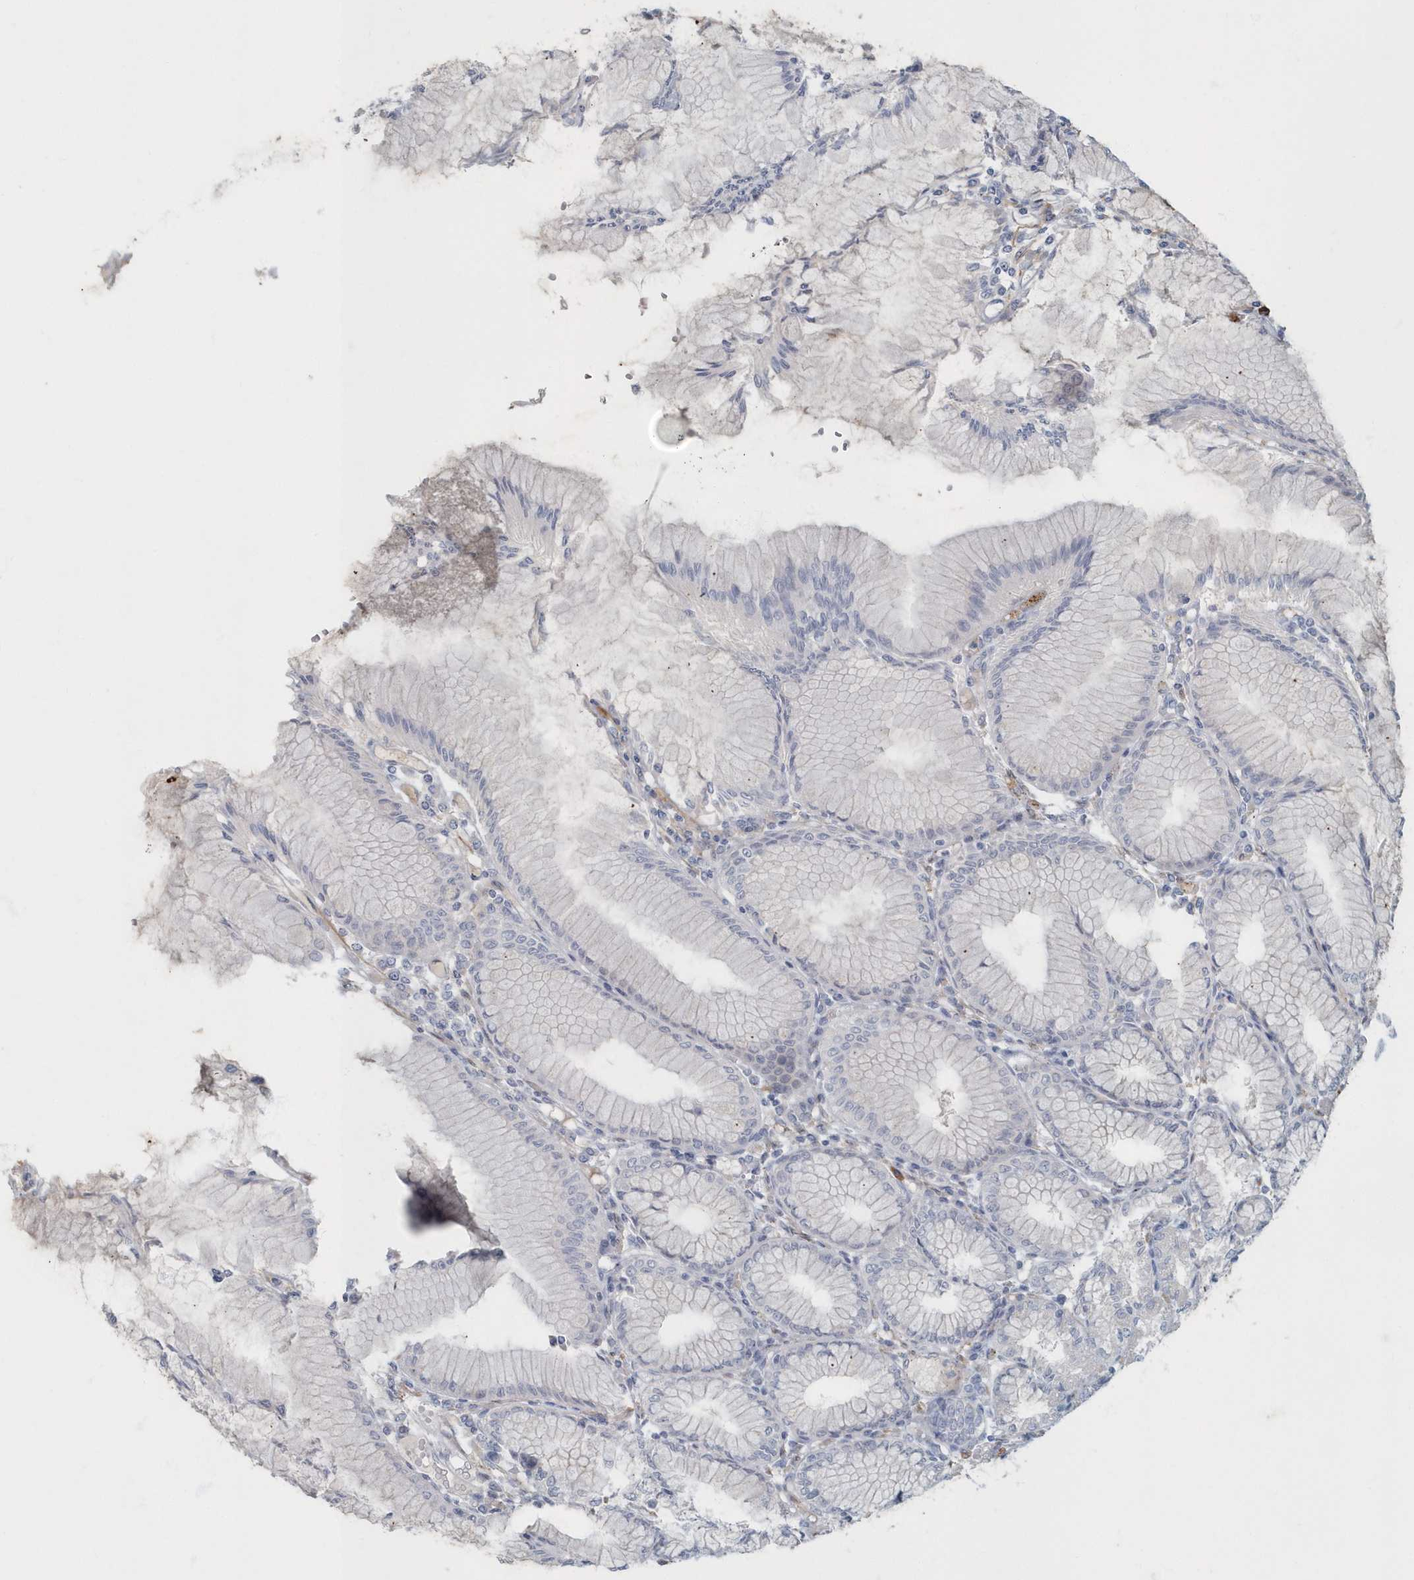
{"staining": {"intensity": "moderate", "quantity": "<25%", "location": "cytoplasmic/membranous"}, "tissue": "stomach", "cell_type": "Glandular cells", "image_type": "normal", "snomed": [{"axis": "morphology", "description": "Normal tissue, NOS"}, {"axis": "topography", "description": "Stomach"}], "caption": "Immunohistochemistry (IHC) photomicrograph of normal stomach stained for a protein (brown), which reveals low levels of moderate cytoplasmic/membranous expression in approximately <25% of glandular cells.", "gene": "MYOT", "patient": {"sex": "female", "age": 57}}